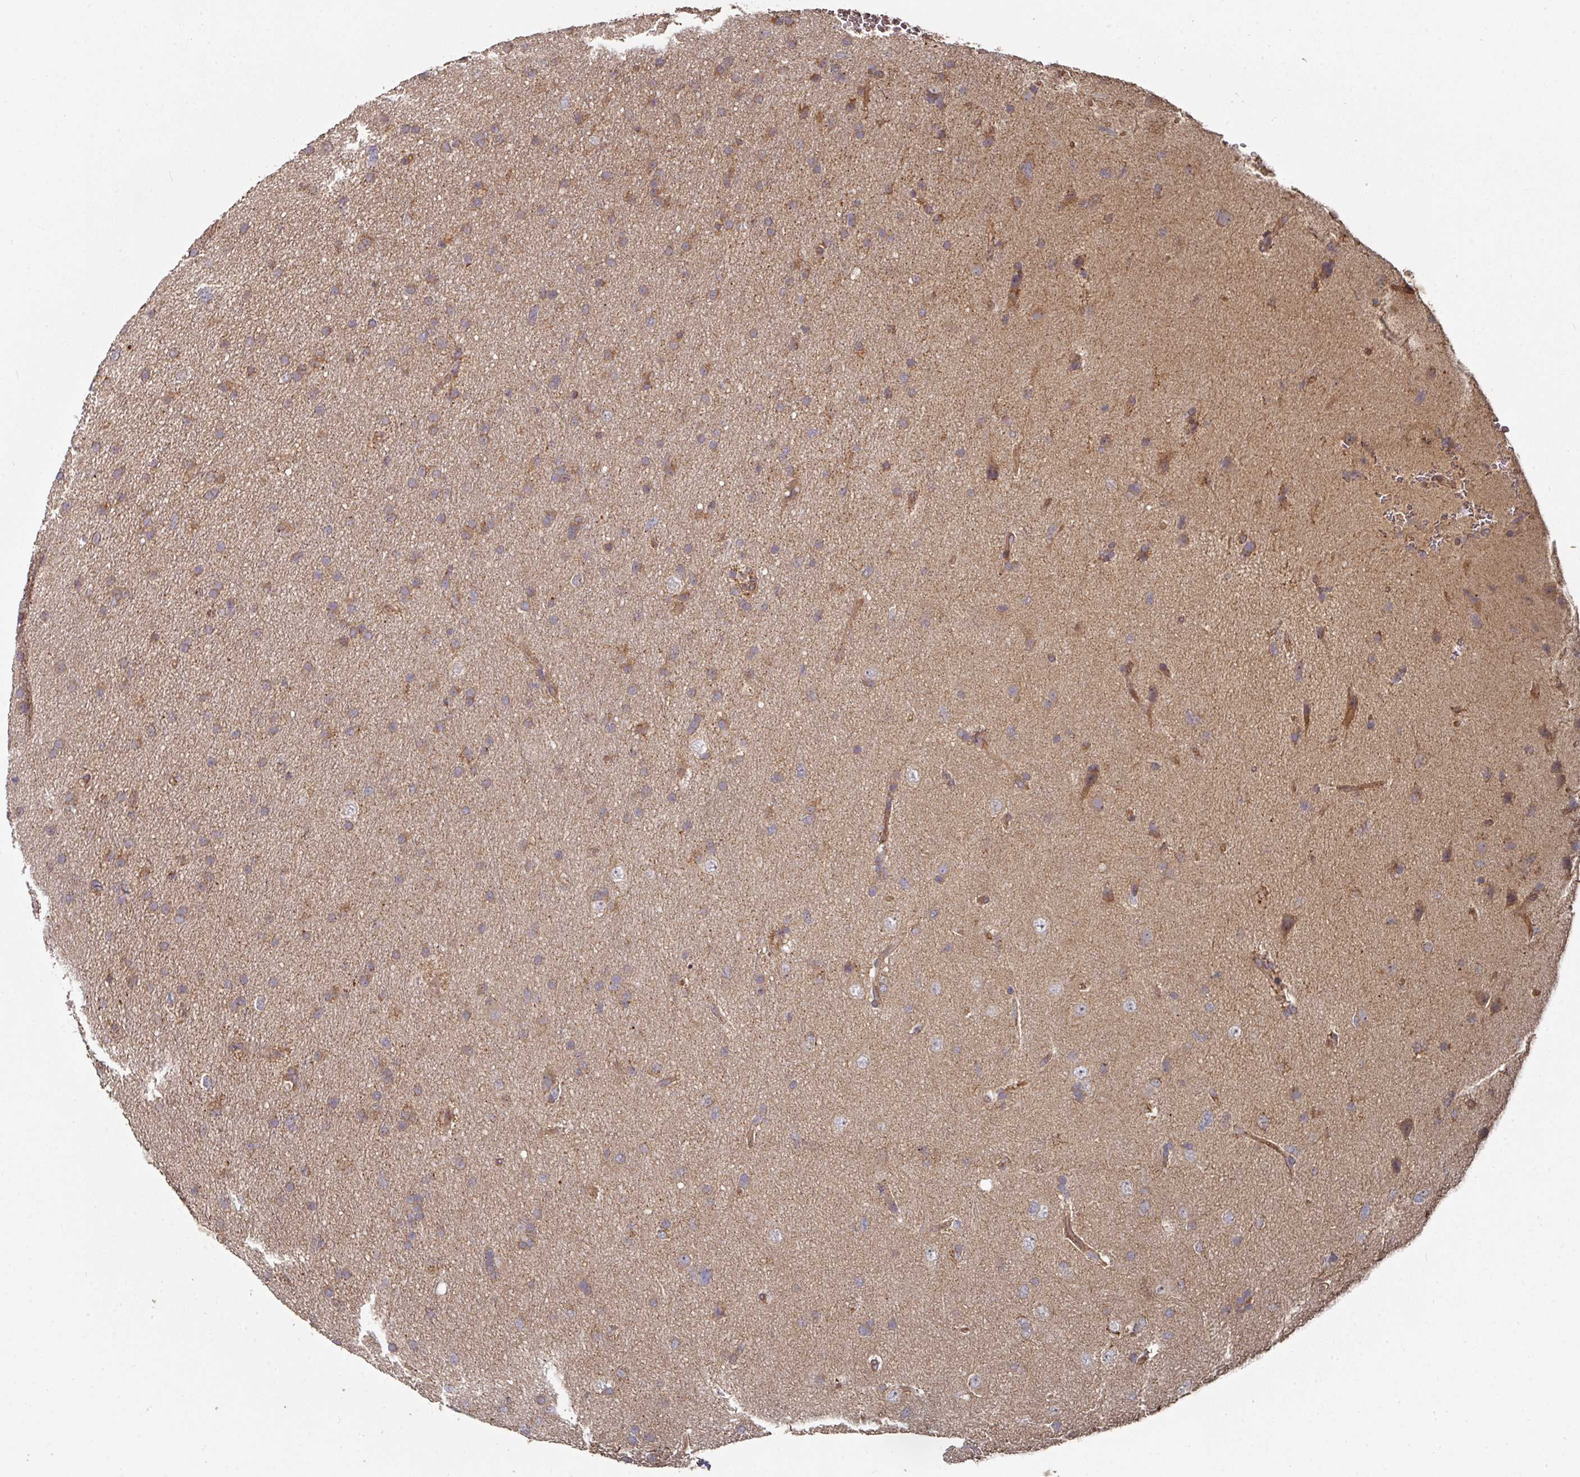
{"staining": {"intensity": "weak", "quantity": ">75%", "location": "cytoplasmic/membranous"}, "tissue": "glioma", "cell_type": "Tumor cells", "image_type": "cancer", "snomed": [{"axis": "morphology", "description": "Glioma, malignant, Low grade"}, {"axis": "topography", "description": "Cerebral cortex"}], "caption": "An image showing weak cytoplasmic/membranous expression in about >75% of tumor cells in malignant glioma (low-grade), as visualized by brown immunohistochemical staining.", "gene": "DNAJC7", "patient": {"sex": "female", "age": 39}}